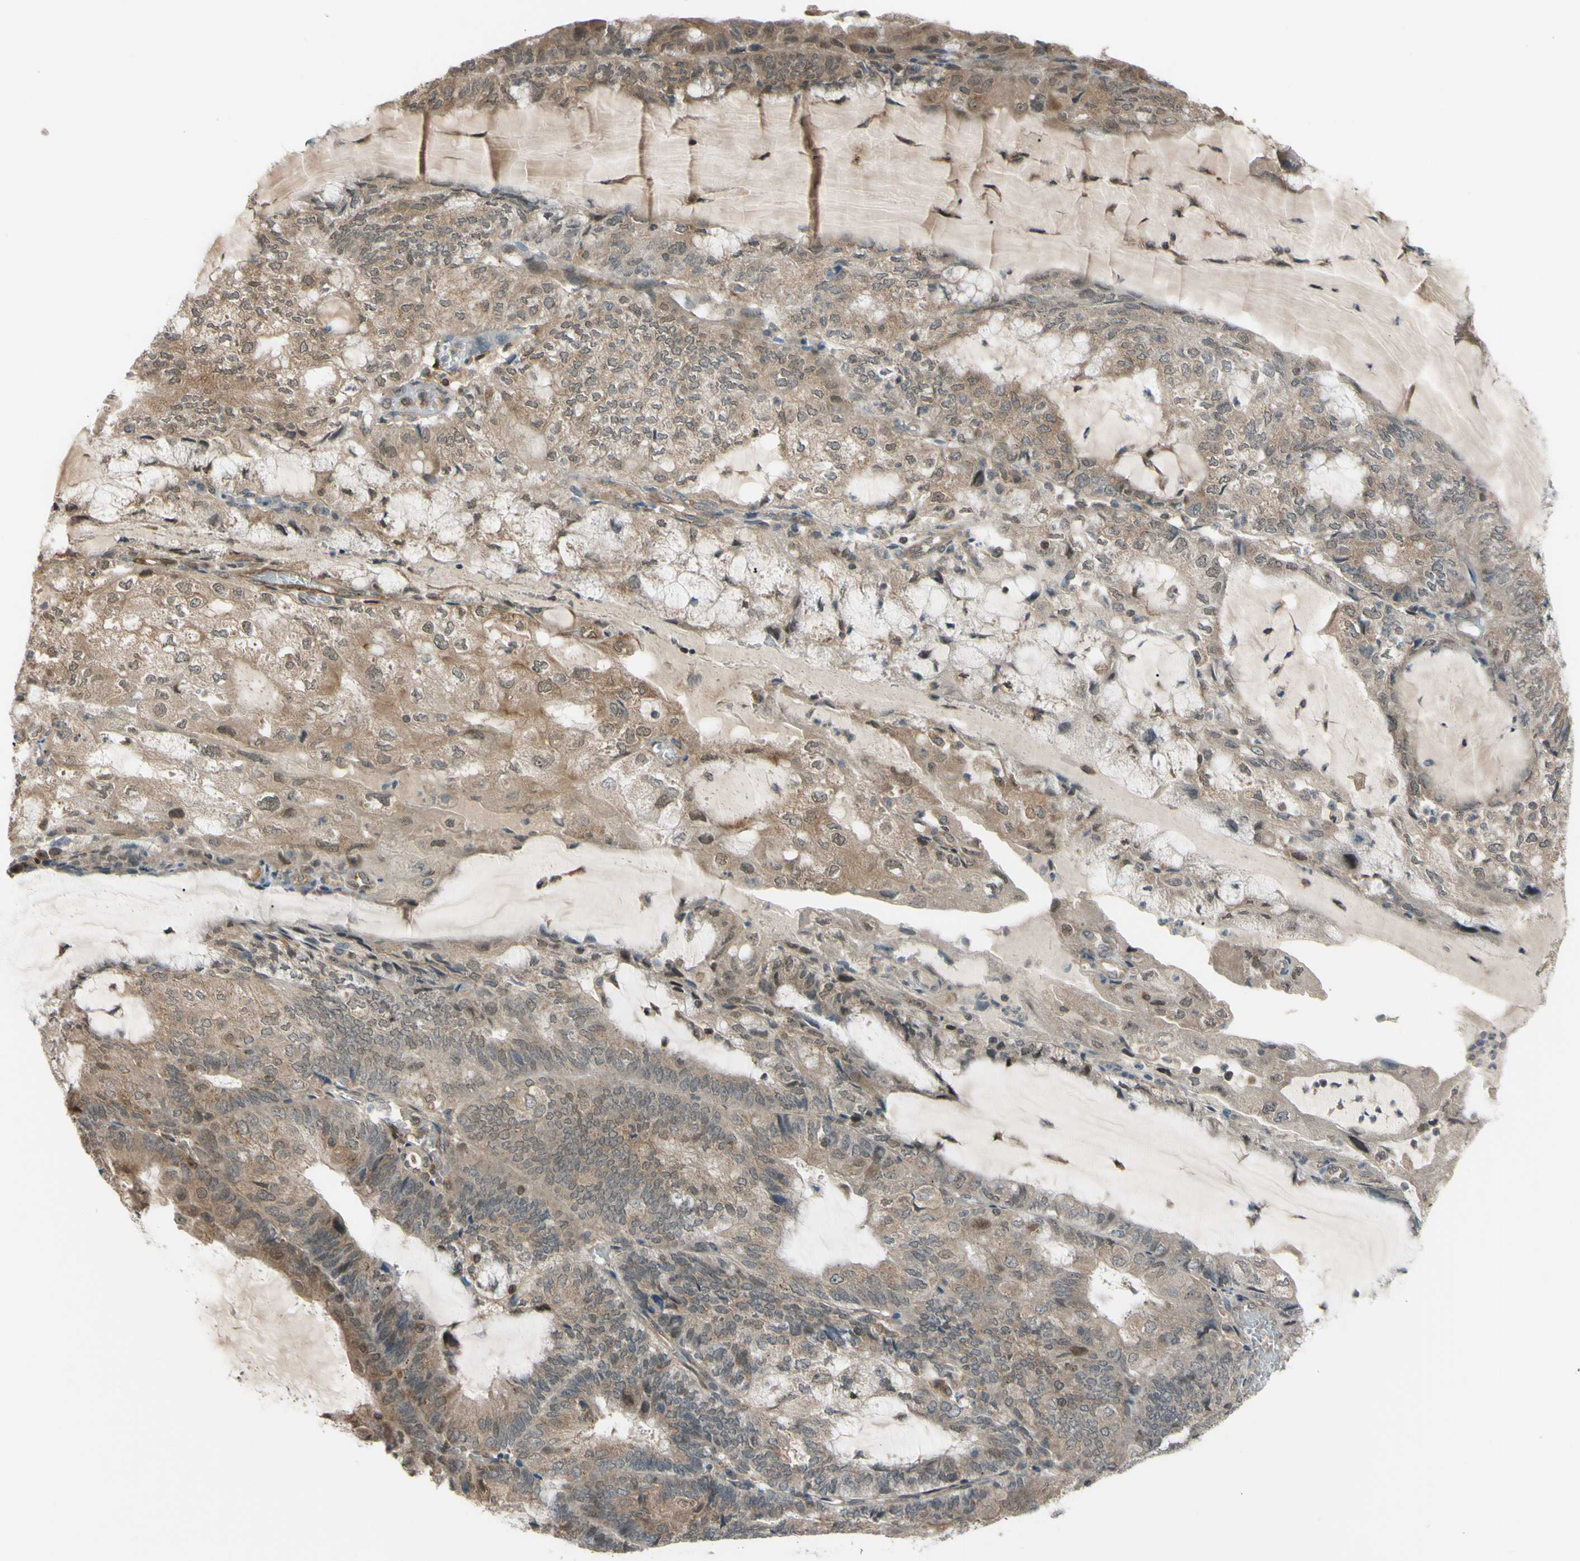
{"staining": {"intensity": "weak", "quantity": "25%-75%", "location": "cytoplasmic/membranous,nuclear"}, "tissue": "endometrial cancer", "cell_type": "Tumor cells", "image_type": "cancer", "snomed": [{"axis": "morphology", "description": "Adenocarcinoma, NOS"}, {"axis": "topography", "description": "Endometrium"}], "caption": "Endometrial adenocarcinoma tissue demonstrates weak cytoplasmic/membranous and nuclear expression in approximately 25%-75% of tumor cells, visualized by immunohistochemistry.", "gene": "FLII", "patient": {"sex": "female", "age": 81}}